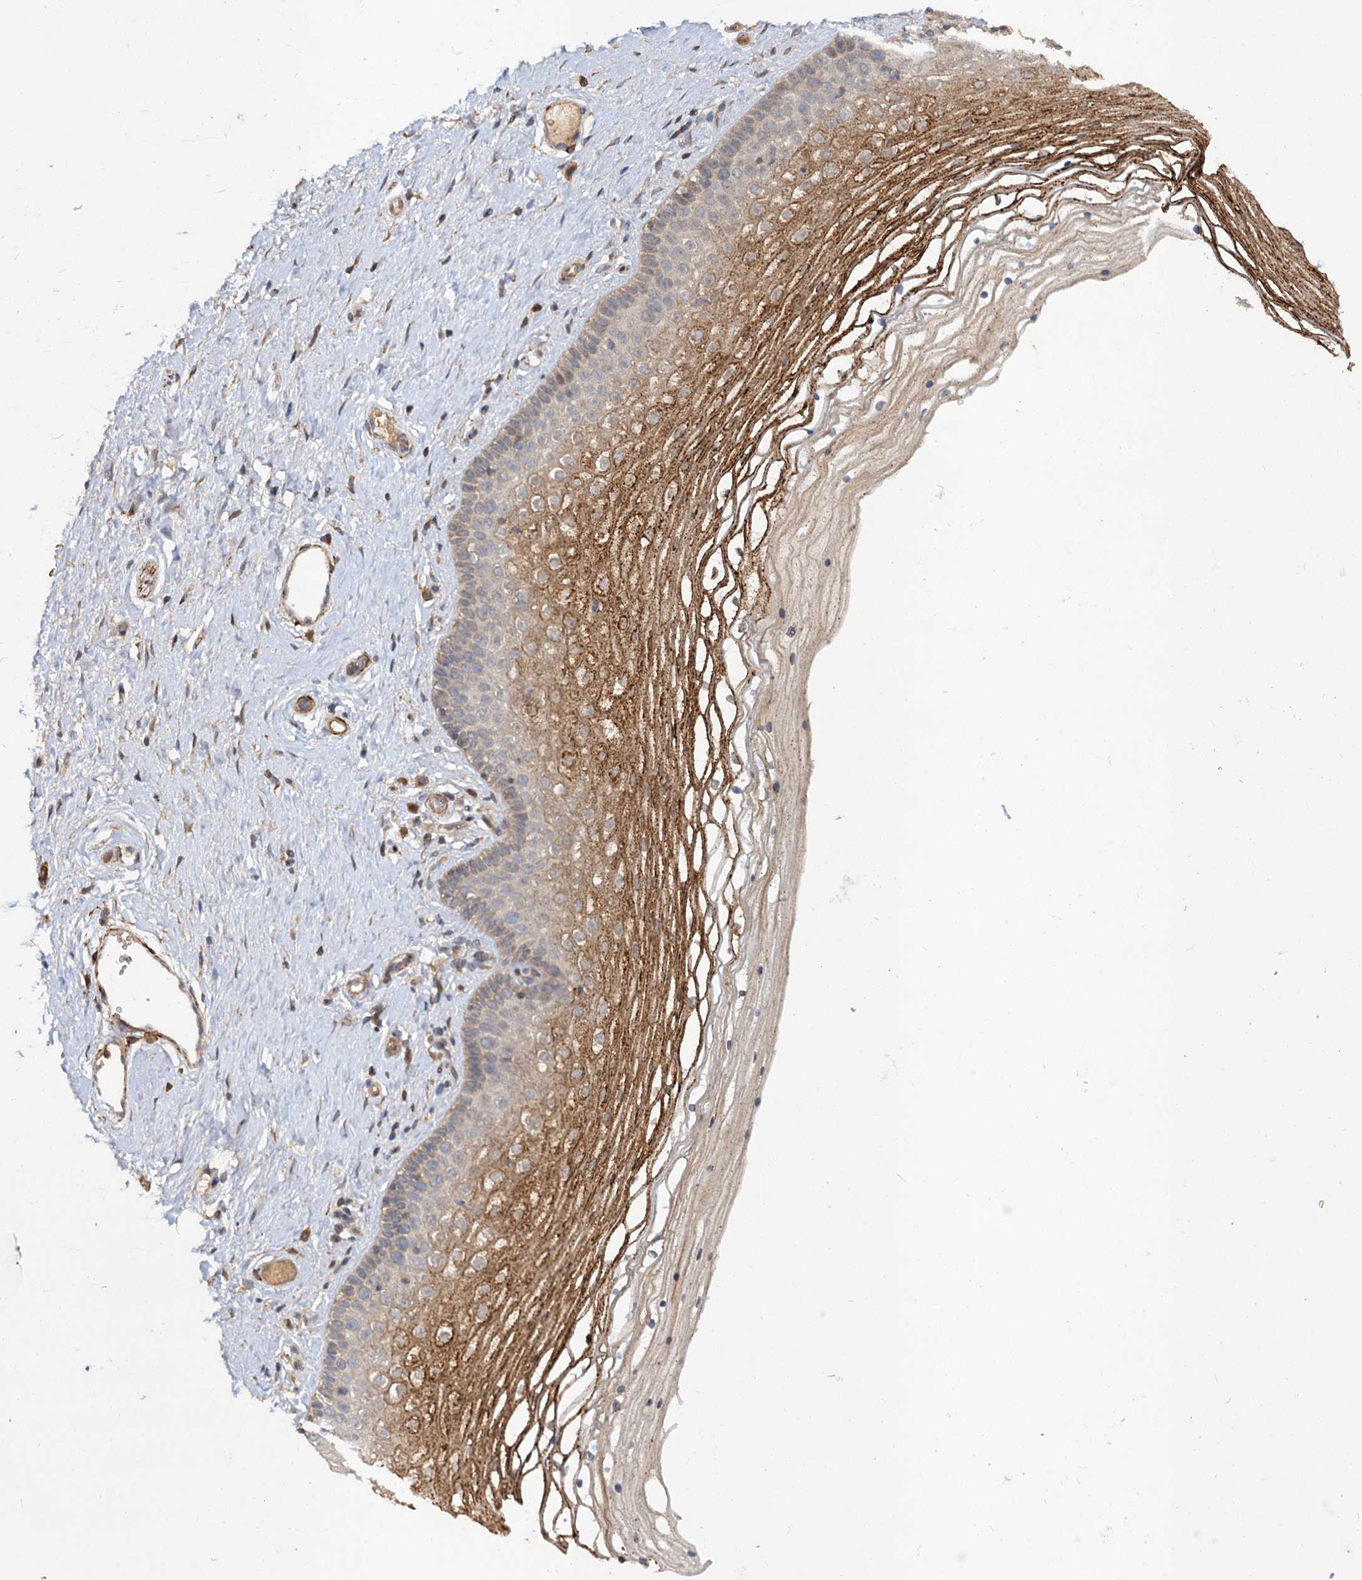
{"staining": {"intensity": "moderate", "quantity": ">75%", "location": "cytoplasmic/membranous"}, "tissue": "vagina", "cell_type": "Squamous epithelial cells", "image_type": "normal", "snomed": [{"axis": "morphology", "description": "Normal tissue, NOS"}, {"axis": "topography", "description": "Vagina"}], "caption": "Protein staining of normal vagina displays moderate cytoplasmic/membranous positivity in about >75% of squamous epithelial cells.", "gene": "FBXW8", "patient": {"sex": "female", "age": 46}}